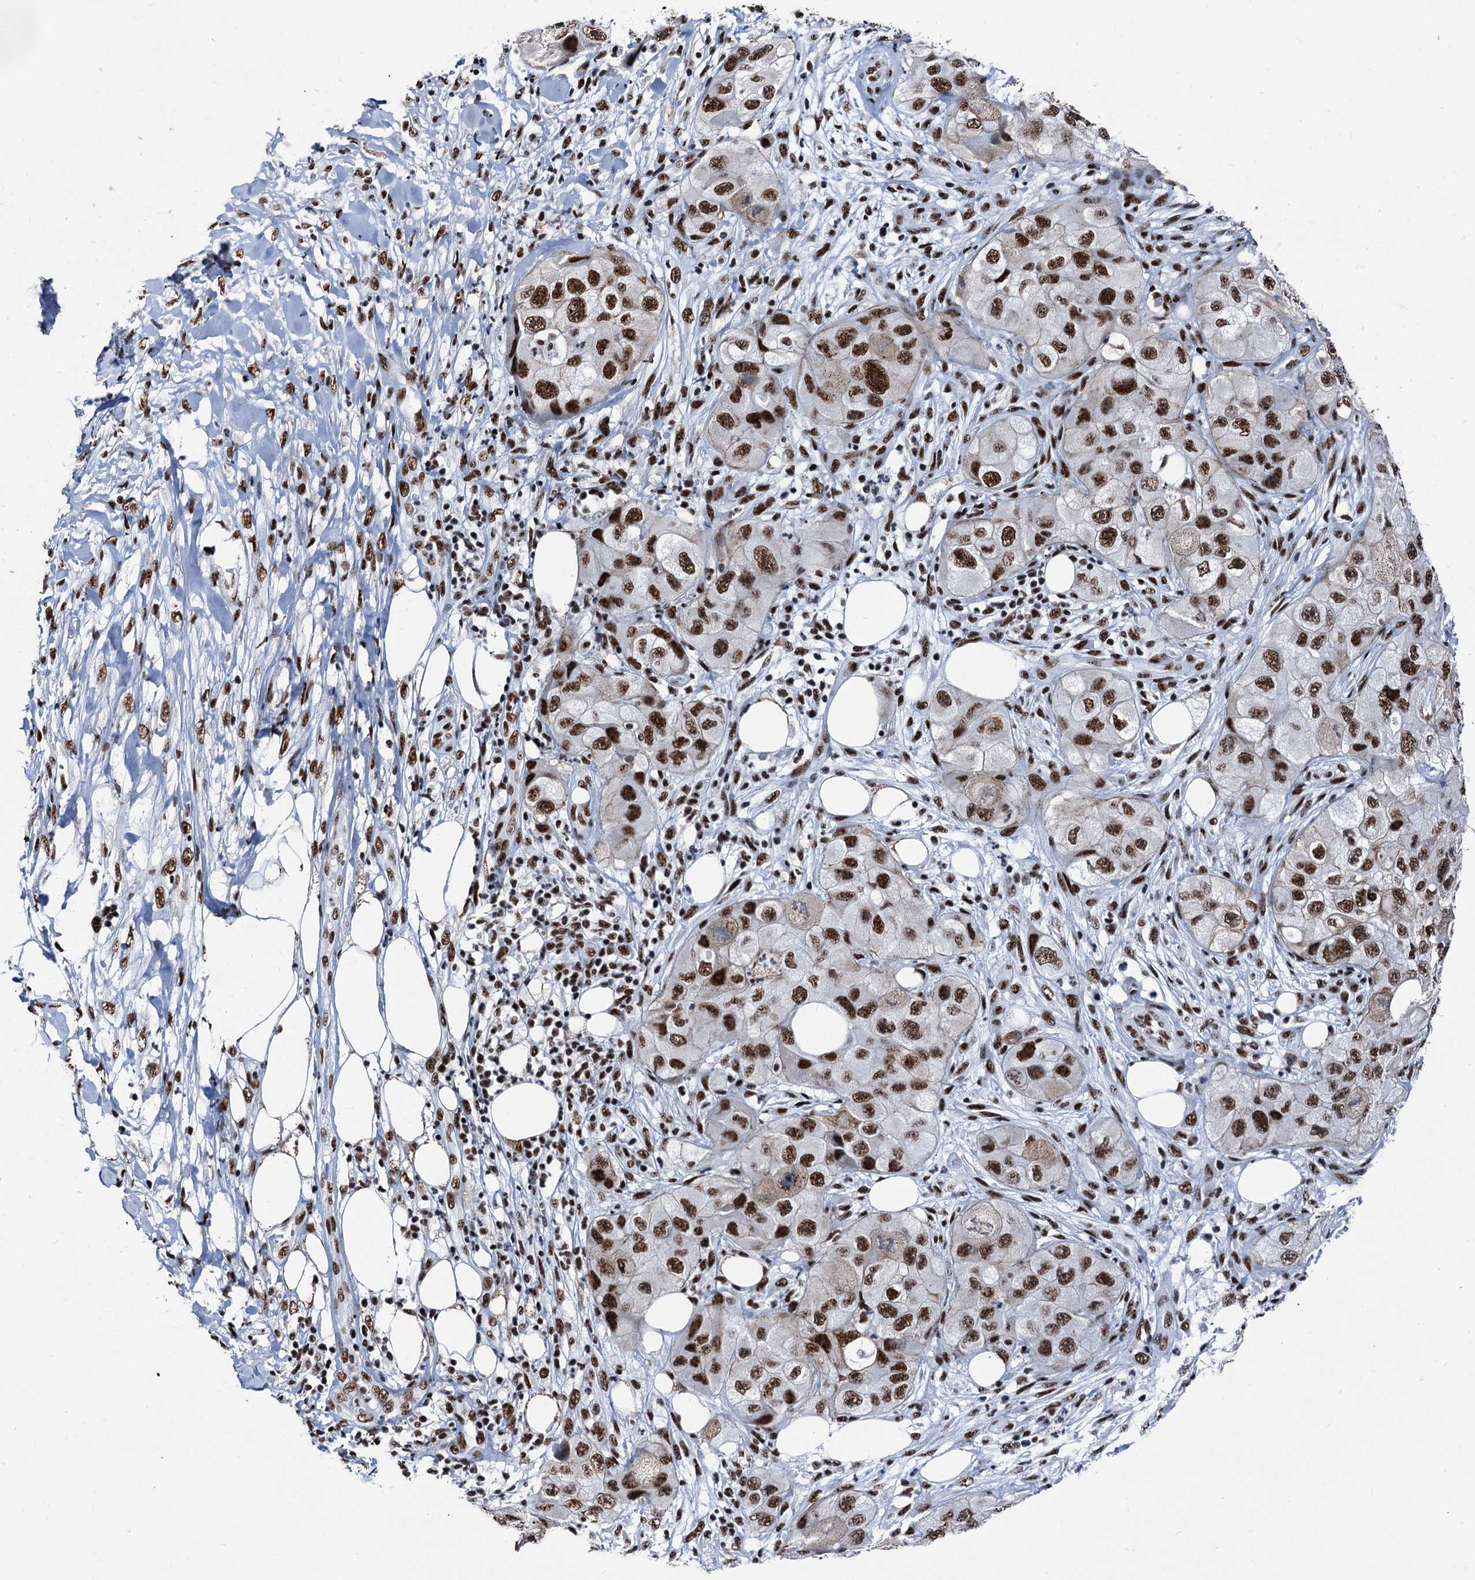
{"staining": {"intensity": "strong", "quantity": ">75%", "location": "nuclear"}, "tissue": "skin cancer", "cell_type": "Tumor cells", "image_type": "cancer", "snomed": [{"axis": "morphology", "description": "Squamous cell carcinoma, NOS"}, {"axis": "topography", "description": "Skin"}, {"axis": "topography", "description": "Subcutis"}], "caption": "Skin cancer stained with a brown dye reveals strong nuclear positive positivity in about >75% of tumor cells.", "gene": "DDX23", "patient": {"sex": "male", "age": 73}}